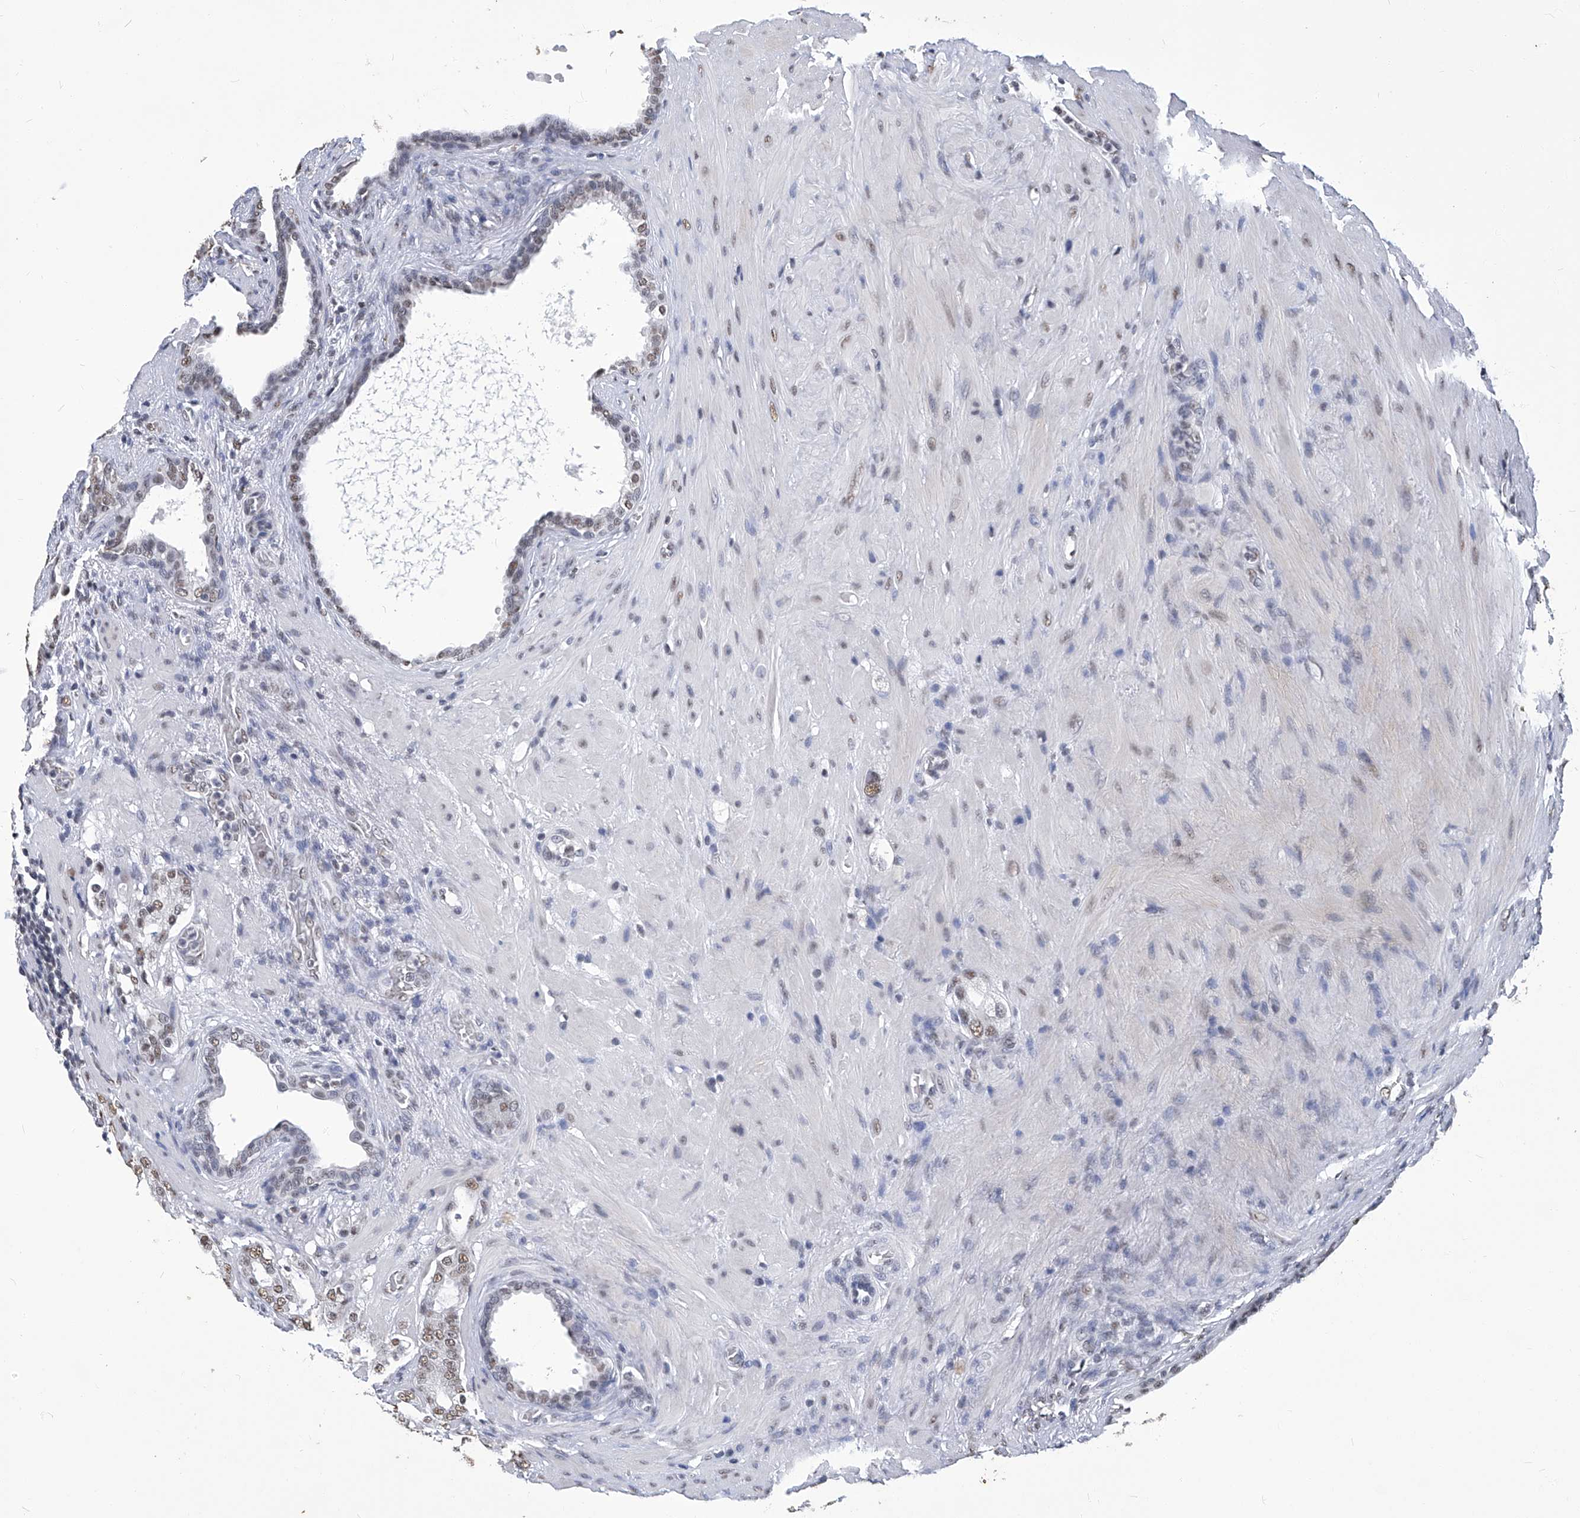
{"staining": {"intensity": "weak", "quantity": ">75%", "location": "nuclear"}, "tissue": "prostate cancer", "cell_type": "Tumor cells", "image_type": "cancer", "snomed": [{"axis": "morphology", "description": "Adenocarcinoma, Low grade"}, {"axis": "topography", "description": "Prostate"}], "caption": "Approximately >75% of tumor cells in low-grade adenocarcinoma (prostate) reveal weak nuclear protein expression as visualized by brown immunohistochemical staining.", "gene": "HBP1", "patient": {"sex": "male", "age": 69}}